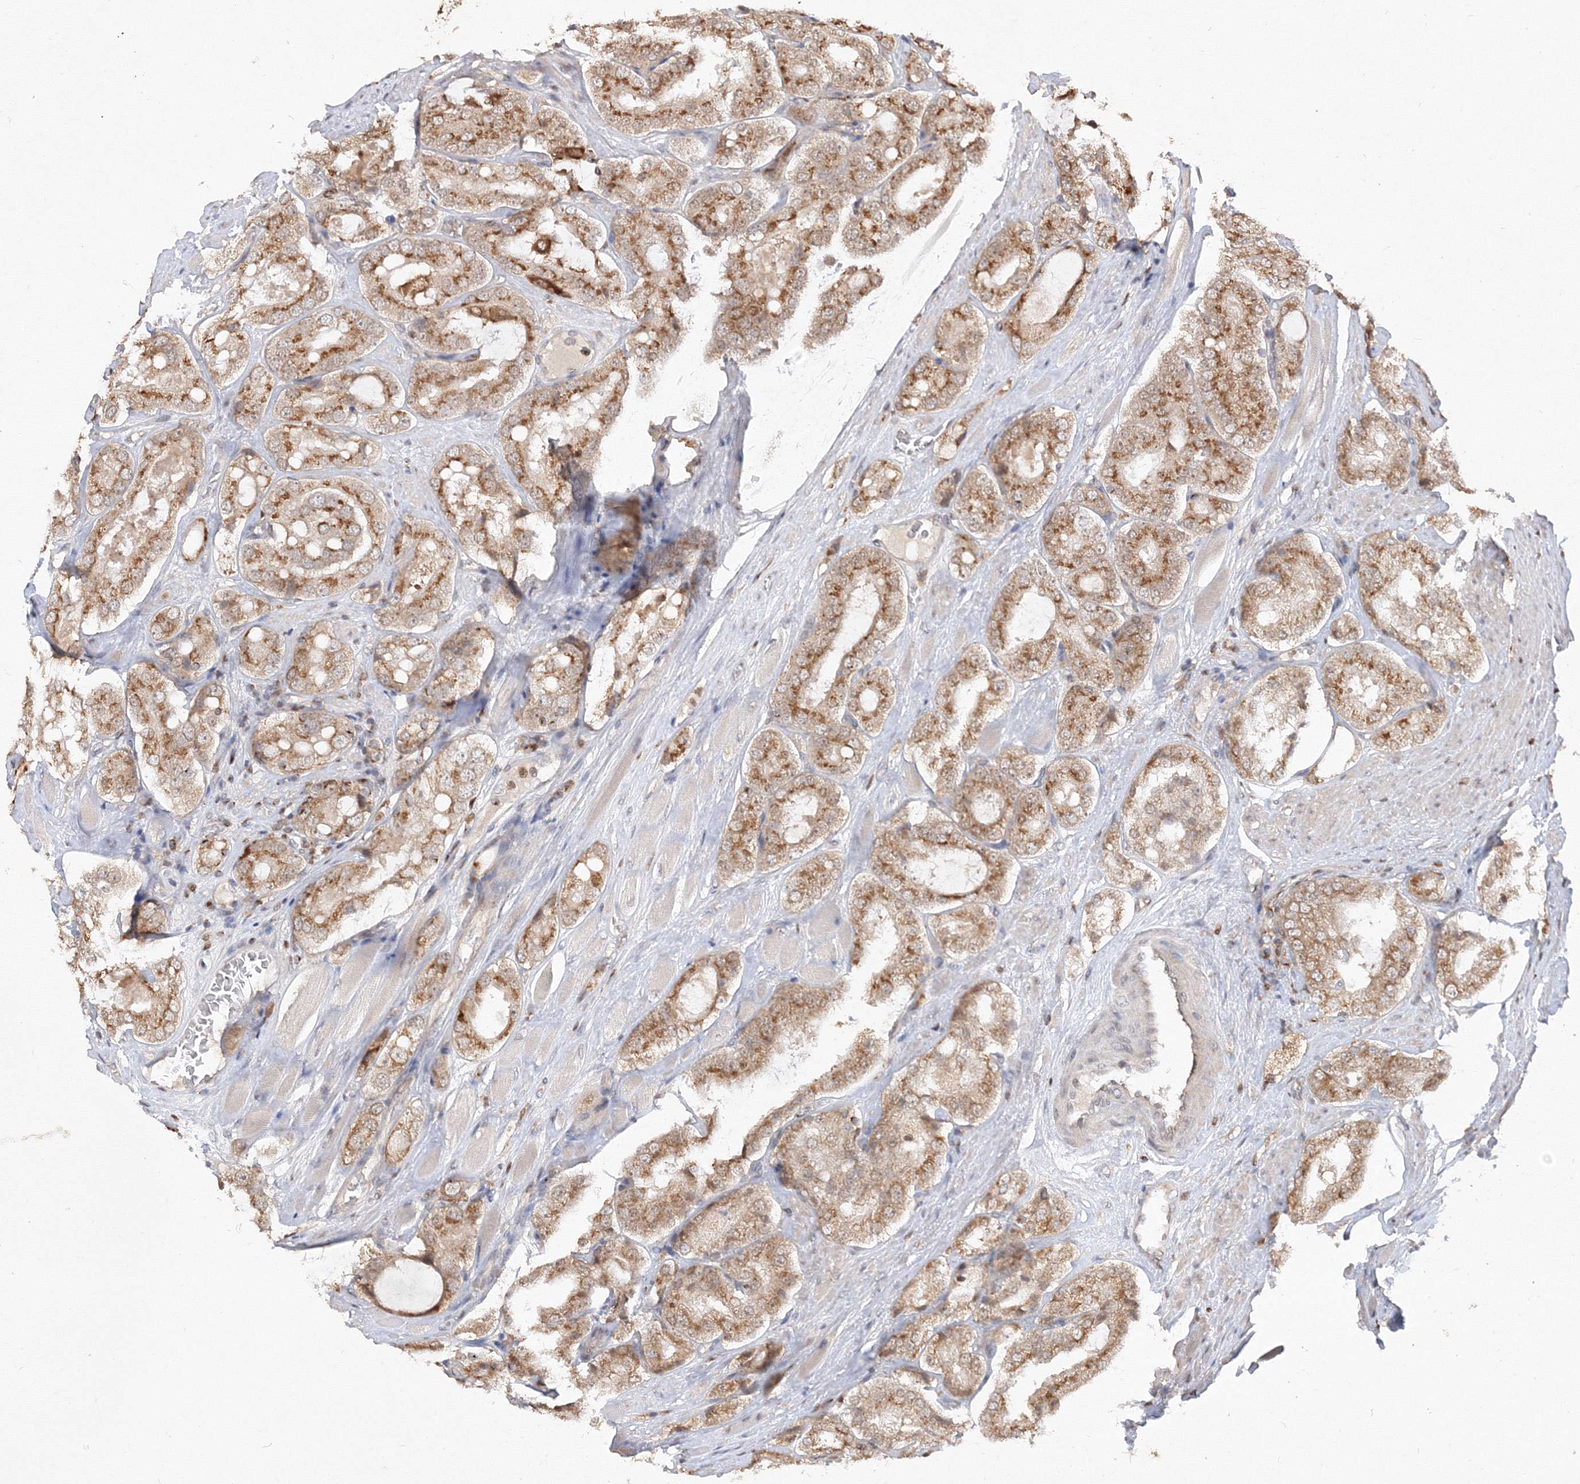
{"staining": {"intensity": "moderate", "quantity": ">75%", "location": "cytoplasmic/membranous"}, "tissue": "prostate cancer", "cell_type": "Tumor cells", "image_type": "cancer", "snomed": [{"axis": "morphology", "description": "Adenocarcinoma, High grade"}, {"axis": "topography", "description": "Prostate"}], "caption": "DAB immunohistochemical staining of prostate cancer displays moderate cytoplasmic/membranous protein positivity in about >75% of tumor cells.", "gene": "TMEM50B", "patient": {"sex": "male", "age": 65}}